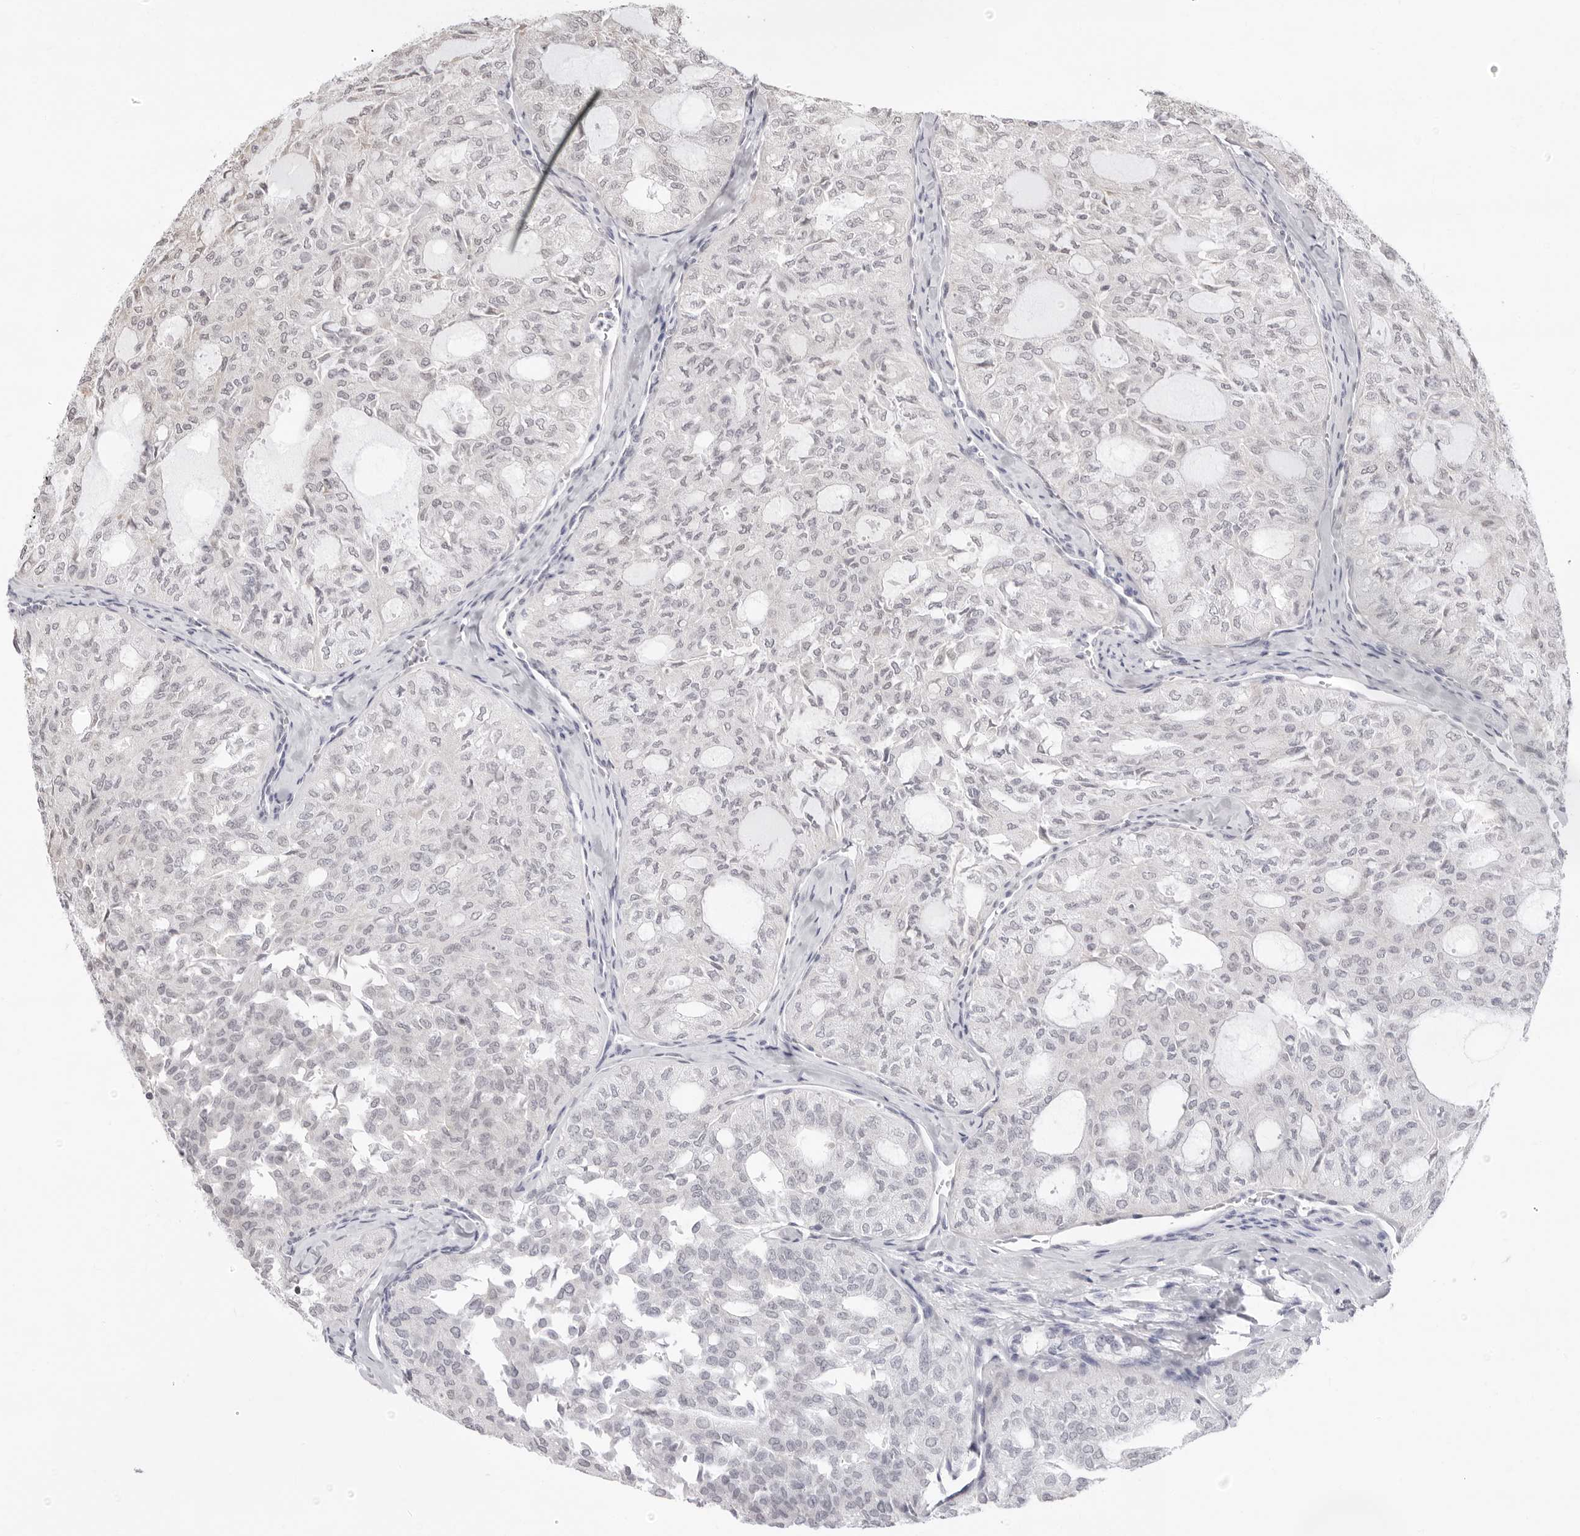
{"staining": {"intensity": "negative", "quantity": "none", "location": "none"}, "tissue": "thyroid cancer", "cell_type": "Tumor cells", "image_type": "cancer", "snomed": [{"axis": "morphology", "description": "Follicular adenoma carcinoma, NOS"}, {"axis": "topography", "description": "Thyroid gland"}], "caption": "IHC of follicular adenoma carcinoma (thyroid) demonstrates no positivity in tumor cells. (Brightfield microscopy of DAB (3,3'-diaminobenzidine) immunohistochemistry (IHC) at high magnification).", "gene": "FDPS", "patient": {"sex": "male", "age": 75}}